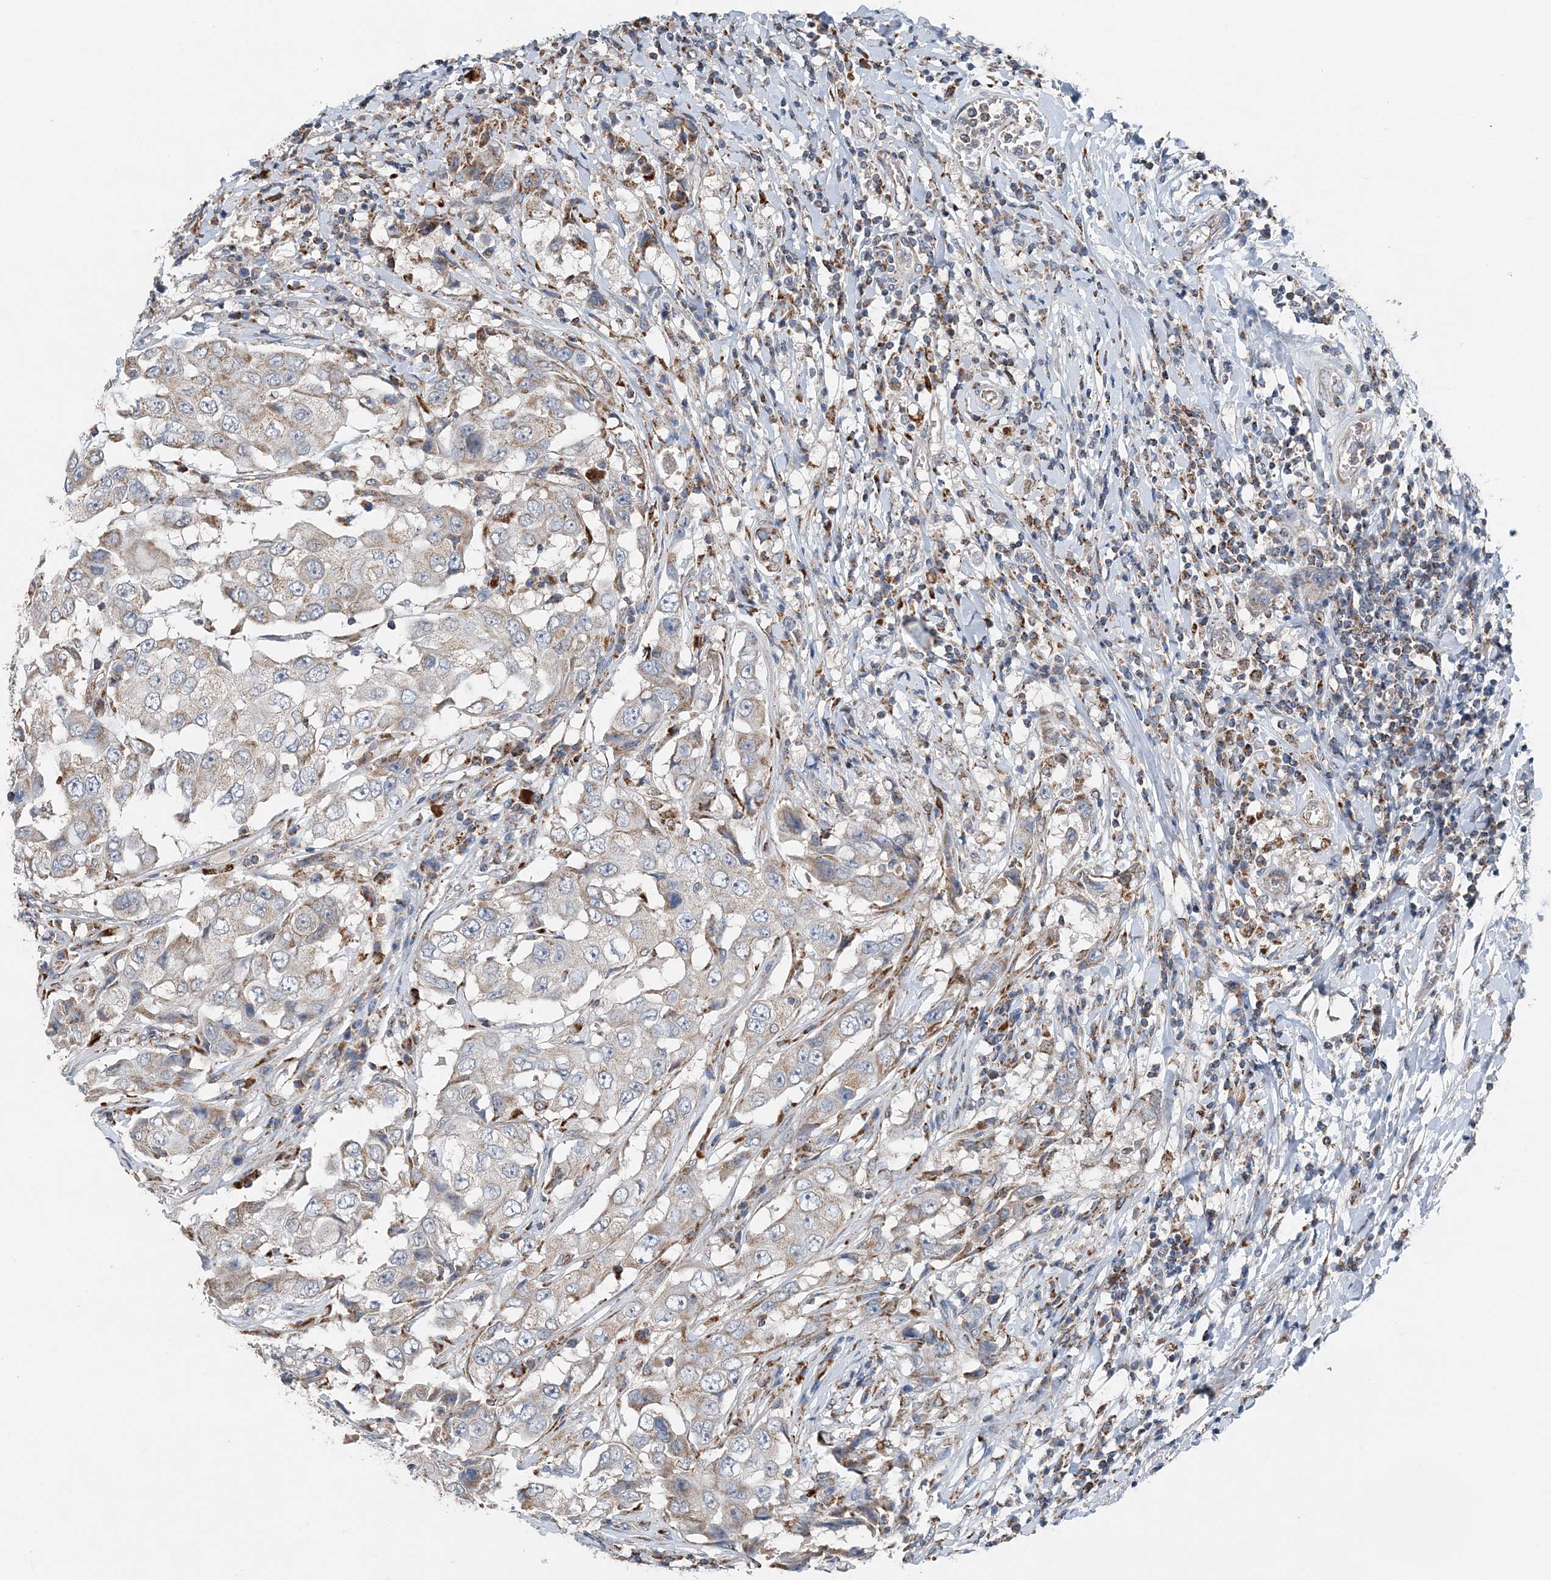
{"staining": {"intensity": "weak", "quantity": "25%-75%", "location": "cytoplasmic/membranous"}, "tissue": "breast cancer", "cell_type": "Tumor cells", "image_type": "cancer", "snomed": [{"axis": "morphology", "description": "Duct carcinoma"}, {"axis": "topography", "description": "Breast"}], "caption": "The immunohistochemical stain shows weak cytoplasmic/membranous staining in tumor cells of infiltrating ductal carcinoma (breast) tissue. (DAB IHC with brightfield microscopy, high magnification).", "gene": "SPRY2", "patient": {"sex": "female", "age": 27}}